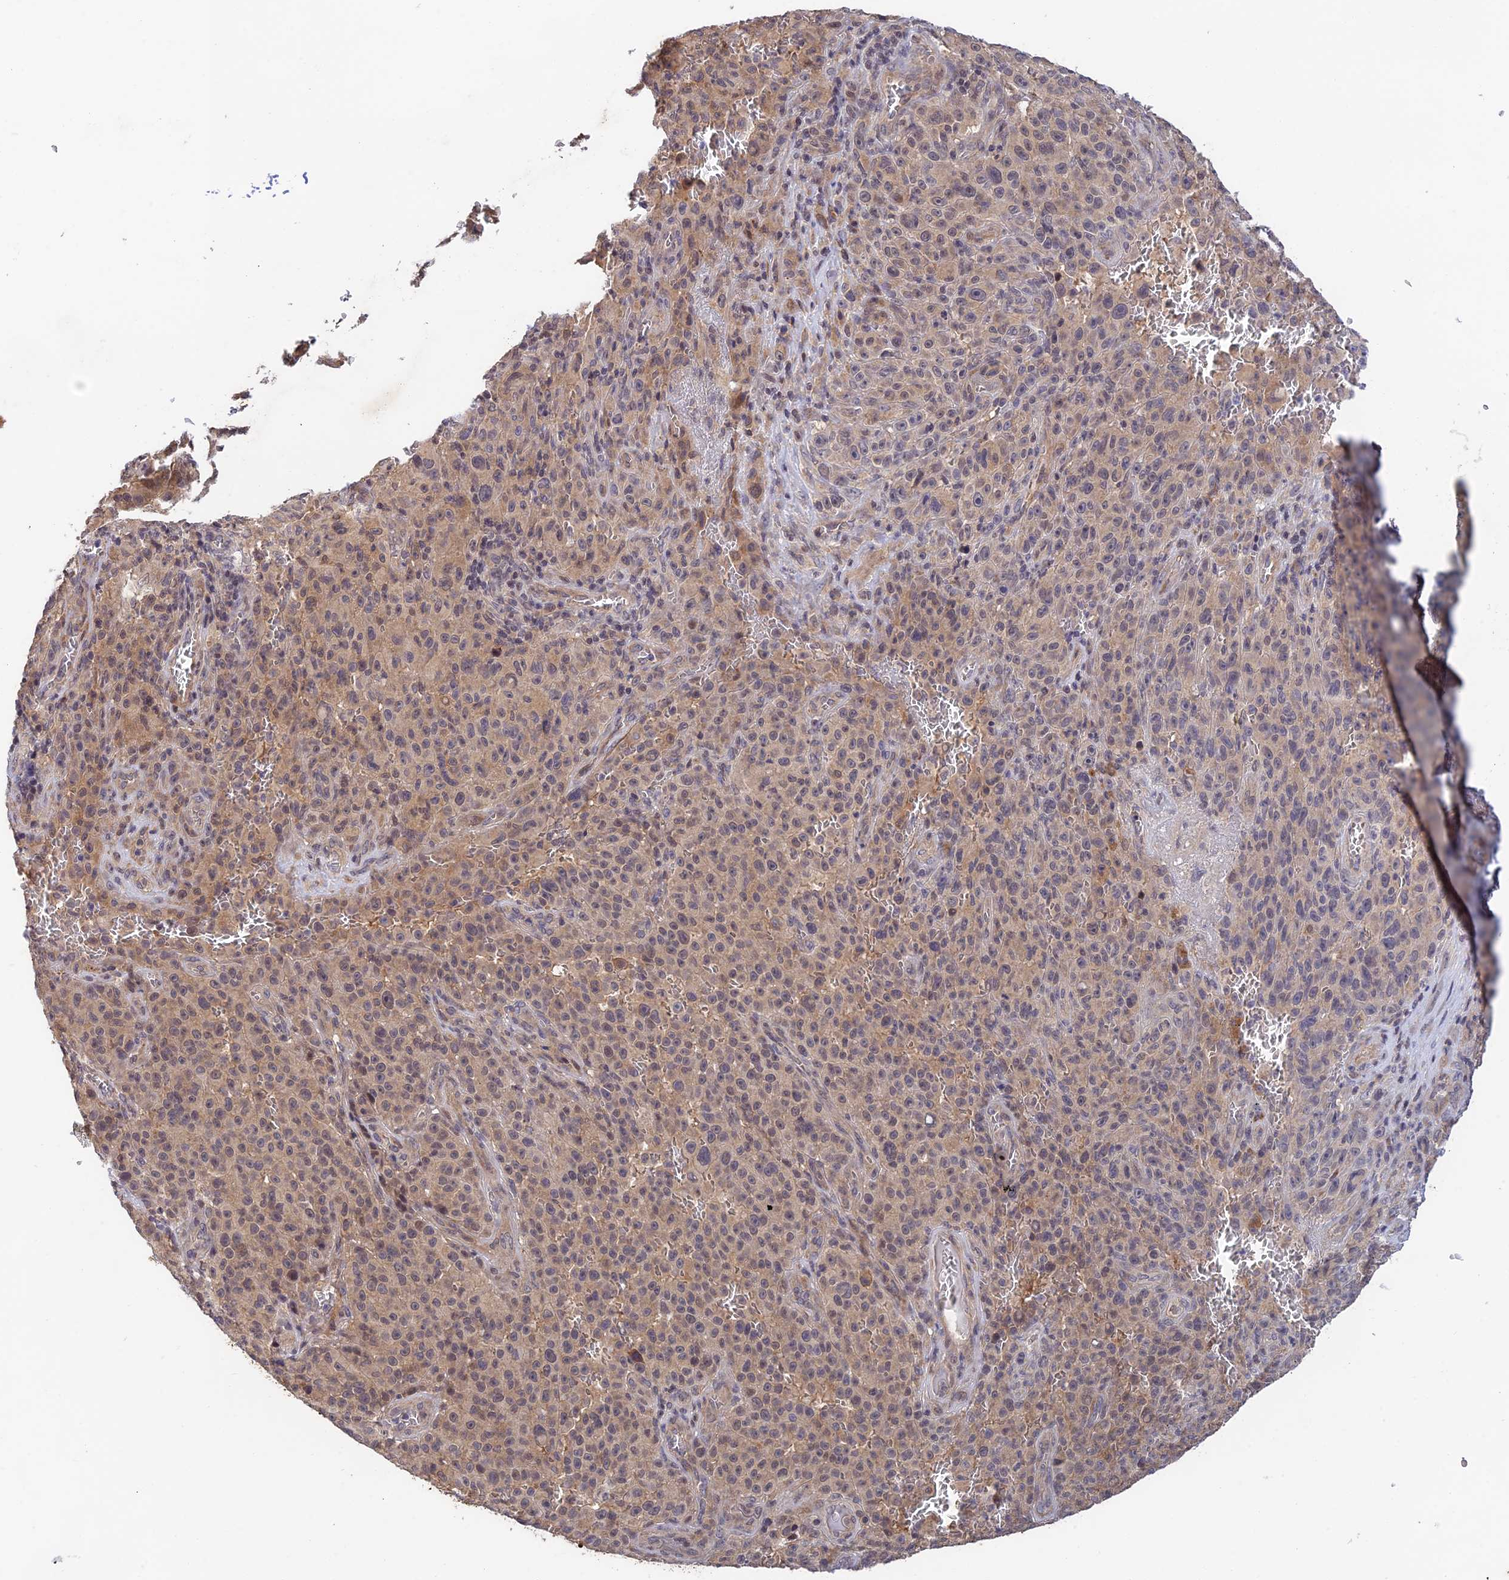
{"staining": {"intensity": "weak", "quantity": ">75%", "location": "cytoplasmic/membranous"}, "tissue": "melanoma", "cell_type": "Tumor cells", "image_type": "cancer", "snomed": [{"axis": "morphology", "description": "Malignant melanoma, NOS"}, {"axis": "topography", "description": "Skin"}], "caption": "Human malignant melanoma stained with a protein marker shows weak staining in tumor cells.", "gene": "CWH43", "patient": {"sex": "female", "age": 82}}